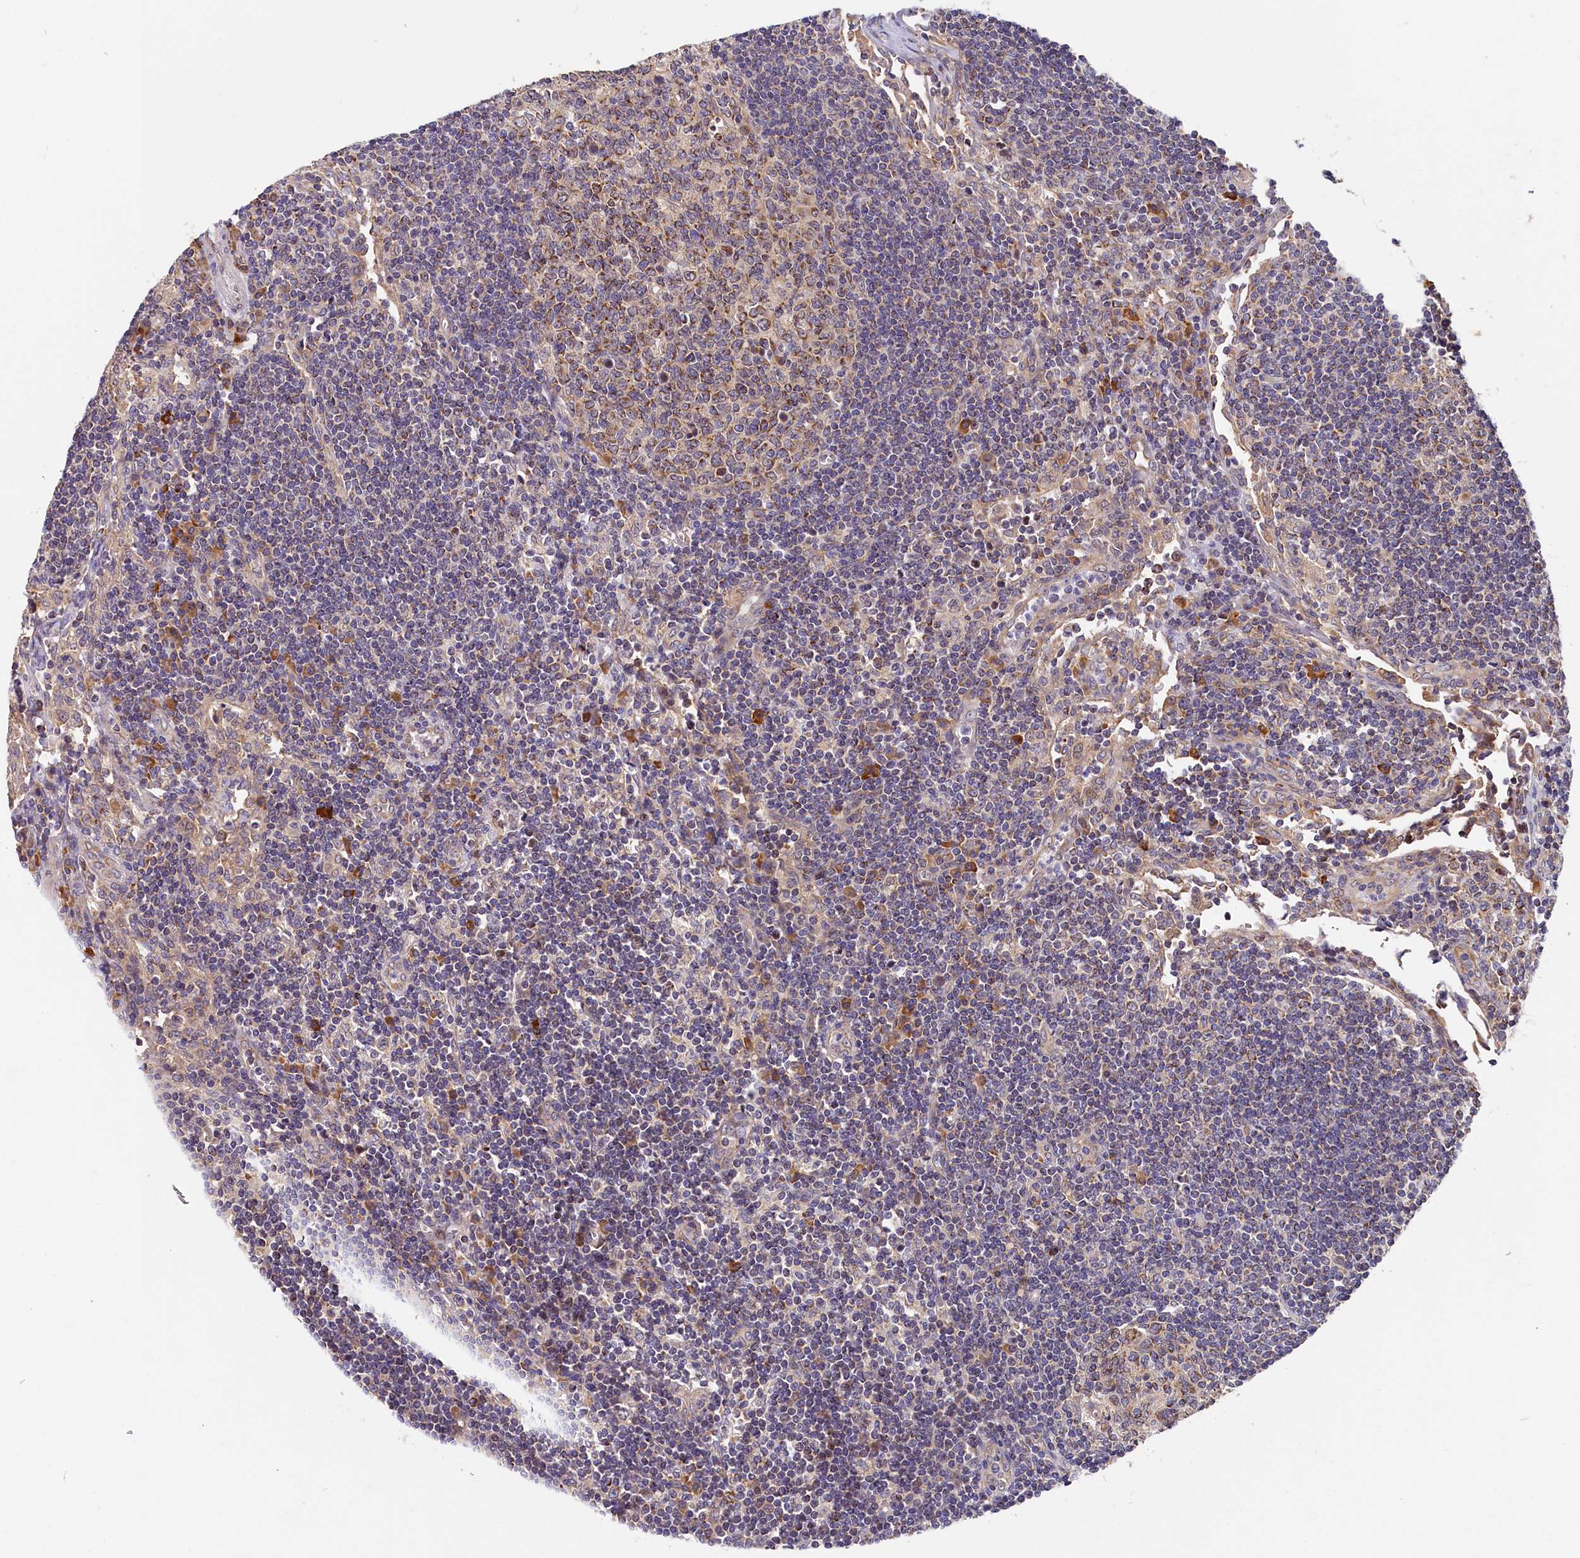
{"staining": {"intensity": "moderate", "quantity": "25%-75%", "location": "cytoplasmic/membranous"}, "tissue": "lymph node", "cell_type": "Germinal center cells", "image_type": "normal", "snomed": [{"axis": "morphology", "description": "Normal tissue, NOS"}, {"axis": "topography", "description": "Lymph node"}], "caption": "Protein expression analysis of normal lymph node reveals moderate cytoplasmic/membranous expression in approximately 25%-75% of germinal center cells. (DAB = brown stain, brightfield microscopy at high magnification).", "gene": "CEP44", "patient": {"sex": "female", "age": 73}}